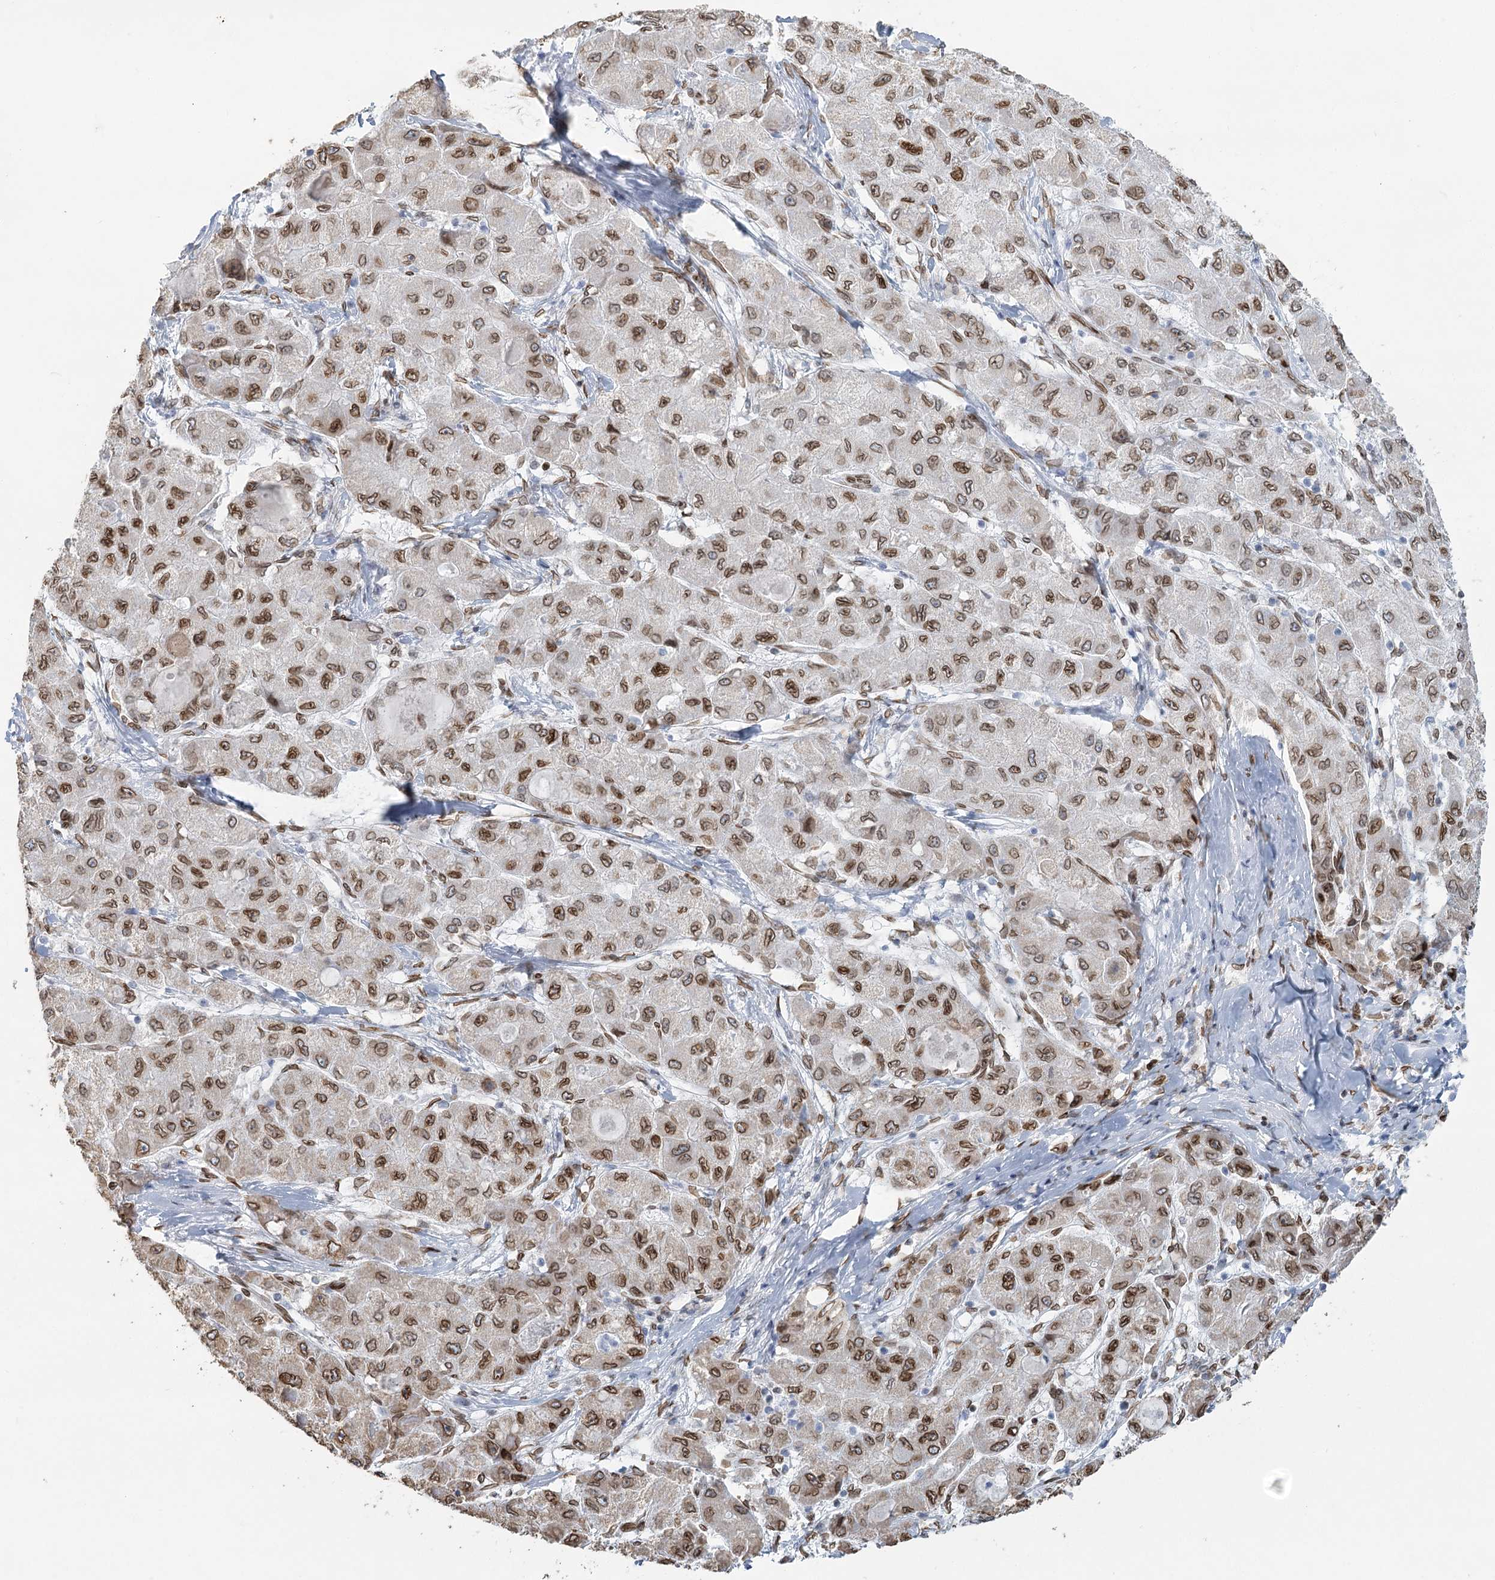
{"staining": {"intensity": "moderate", "quantity": ">75%", "location": "cytoplasmic/membranous,nuclear"}, "tissue": "liver cancer", "cell_type": "Tumor cells", "image_type": "cancer", "snomed": [{"axis": "morphology", "description": "Carcinoma, Hepatocellular, NOS"}, {"axis": "topography", "description": "Liver"}], "caption": "Liver cancer was stained to show a protein in brown. There is medium levels of moderate cytoplasmic/membranous and nuclear expression in approximately >75% of tumor cells.", "gene": "VWA5A", "patient": {"sex": "male", "age": 80}}